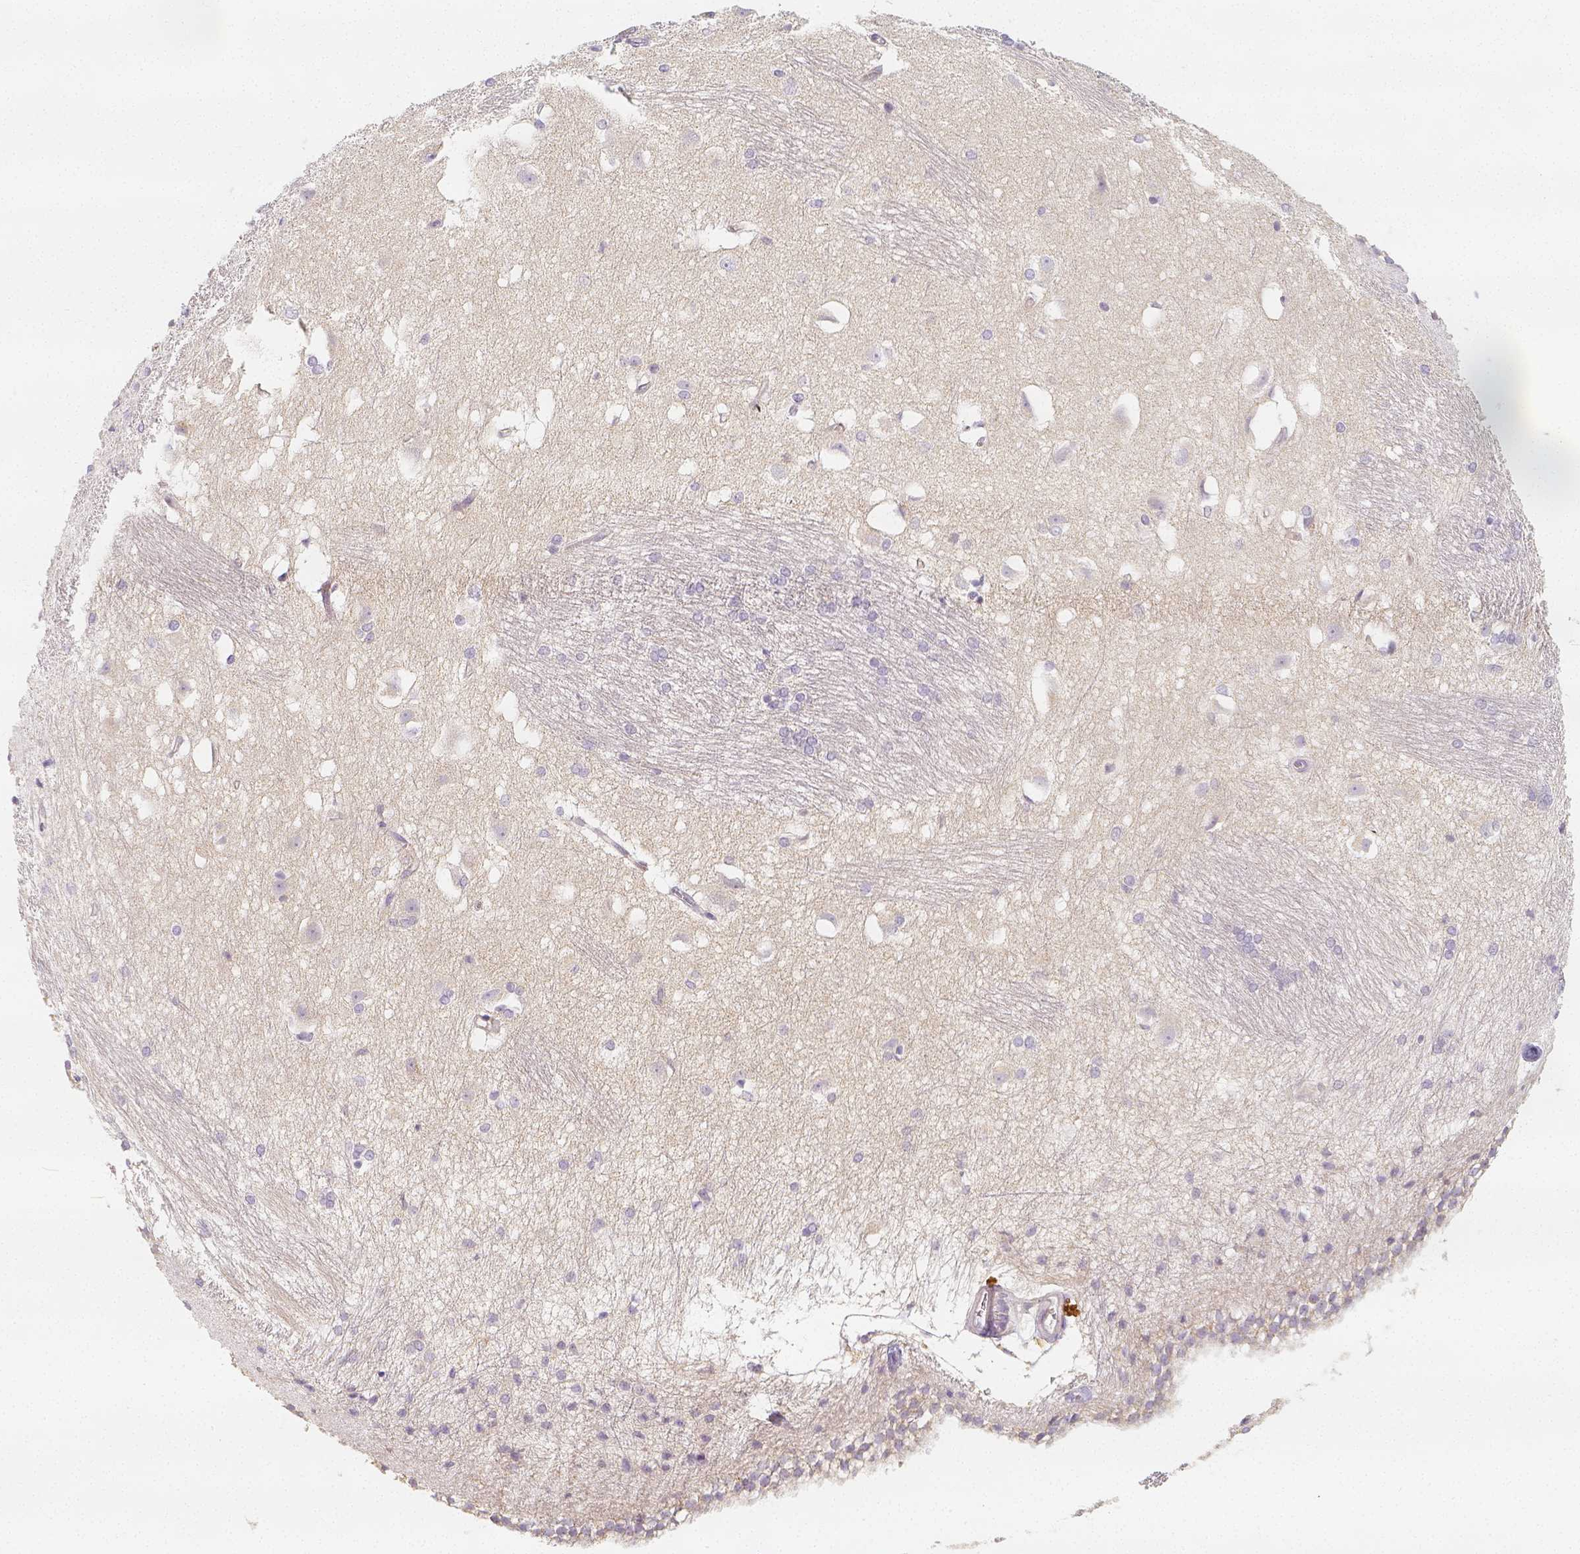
{"staining": {"intensity": "negative", "quantity": "none", "location": "none"}, "tissue": "hippocampus", "cell_type": "Glial cells", "image_type": "normal", "snomed": [{"axis": "morphology", "description": "Normal tissue, NOS"}, {"axis": "topography", "description": "Cerebral cortex"}, {"axis": "topography", "description": "Hippocampus"}], "caption": "DAB (3,3'-diaminobenzidine) immunohistochemical staining of benign human hippocampus displays no significant expression in glial cells.", "gene": "PTPRJ", "patient": {"sex": "female", "age": 19}}